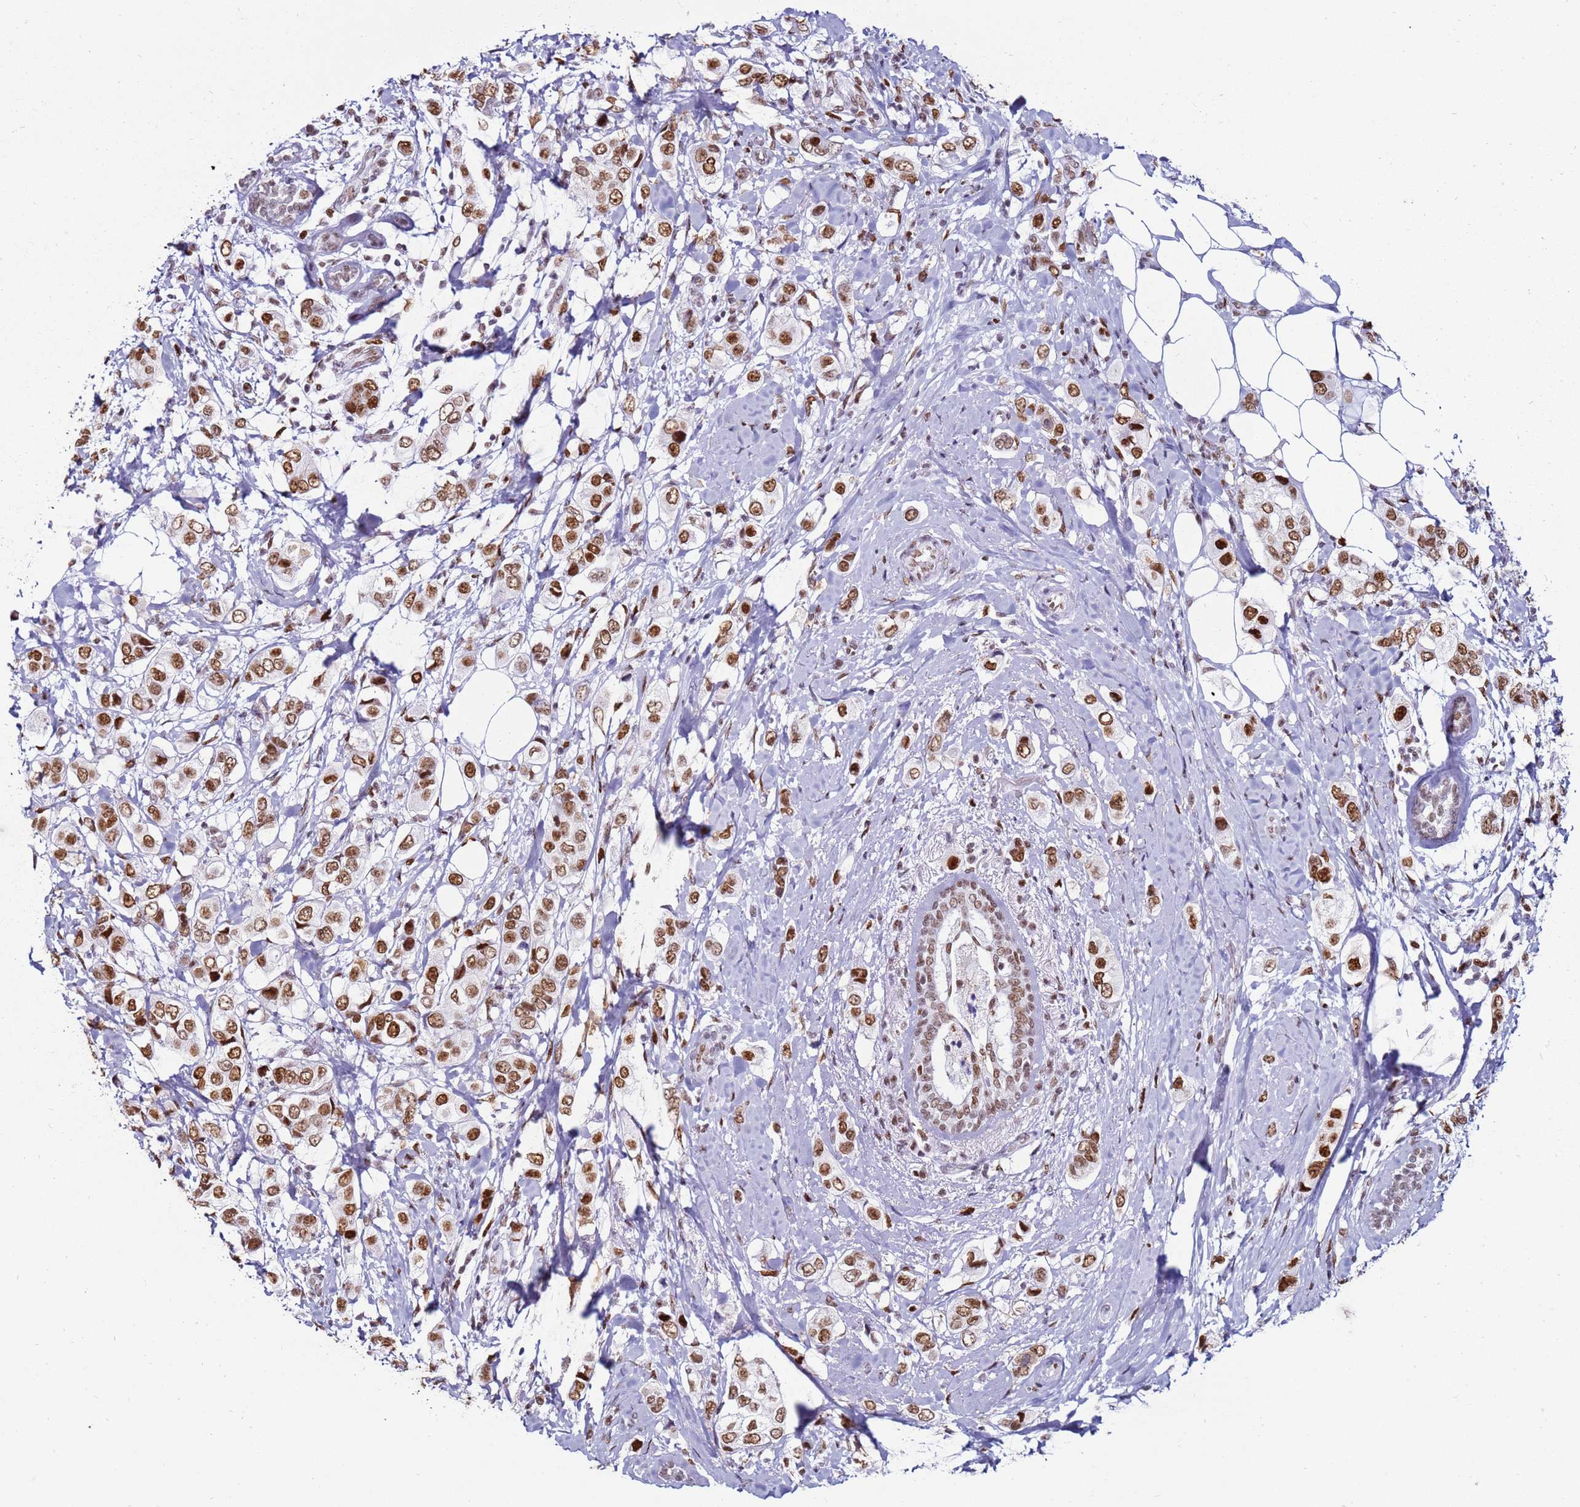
{"staining": {"intensity": "strong", "quantity": ">75%", "location": "nuclear"}, "tissue": "breast cancer", "cell_type": "Tumor cells", "image_type": "cancer", "snomed": [{"axis": "morphology", "description": "Lobular carcinoma"}, {"axis": "topography", "description": "Breast"}], "caption": "Immunohistochemistry of breast cancer (lobular carcinoma) exhibits high levels of strong nuclear staining in about >75% of tumor cells.", "gene": "KPNA4", "patient": {"sex": "female", "age": 51}}